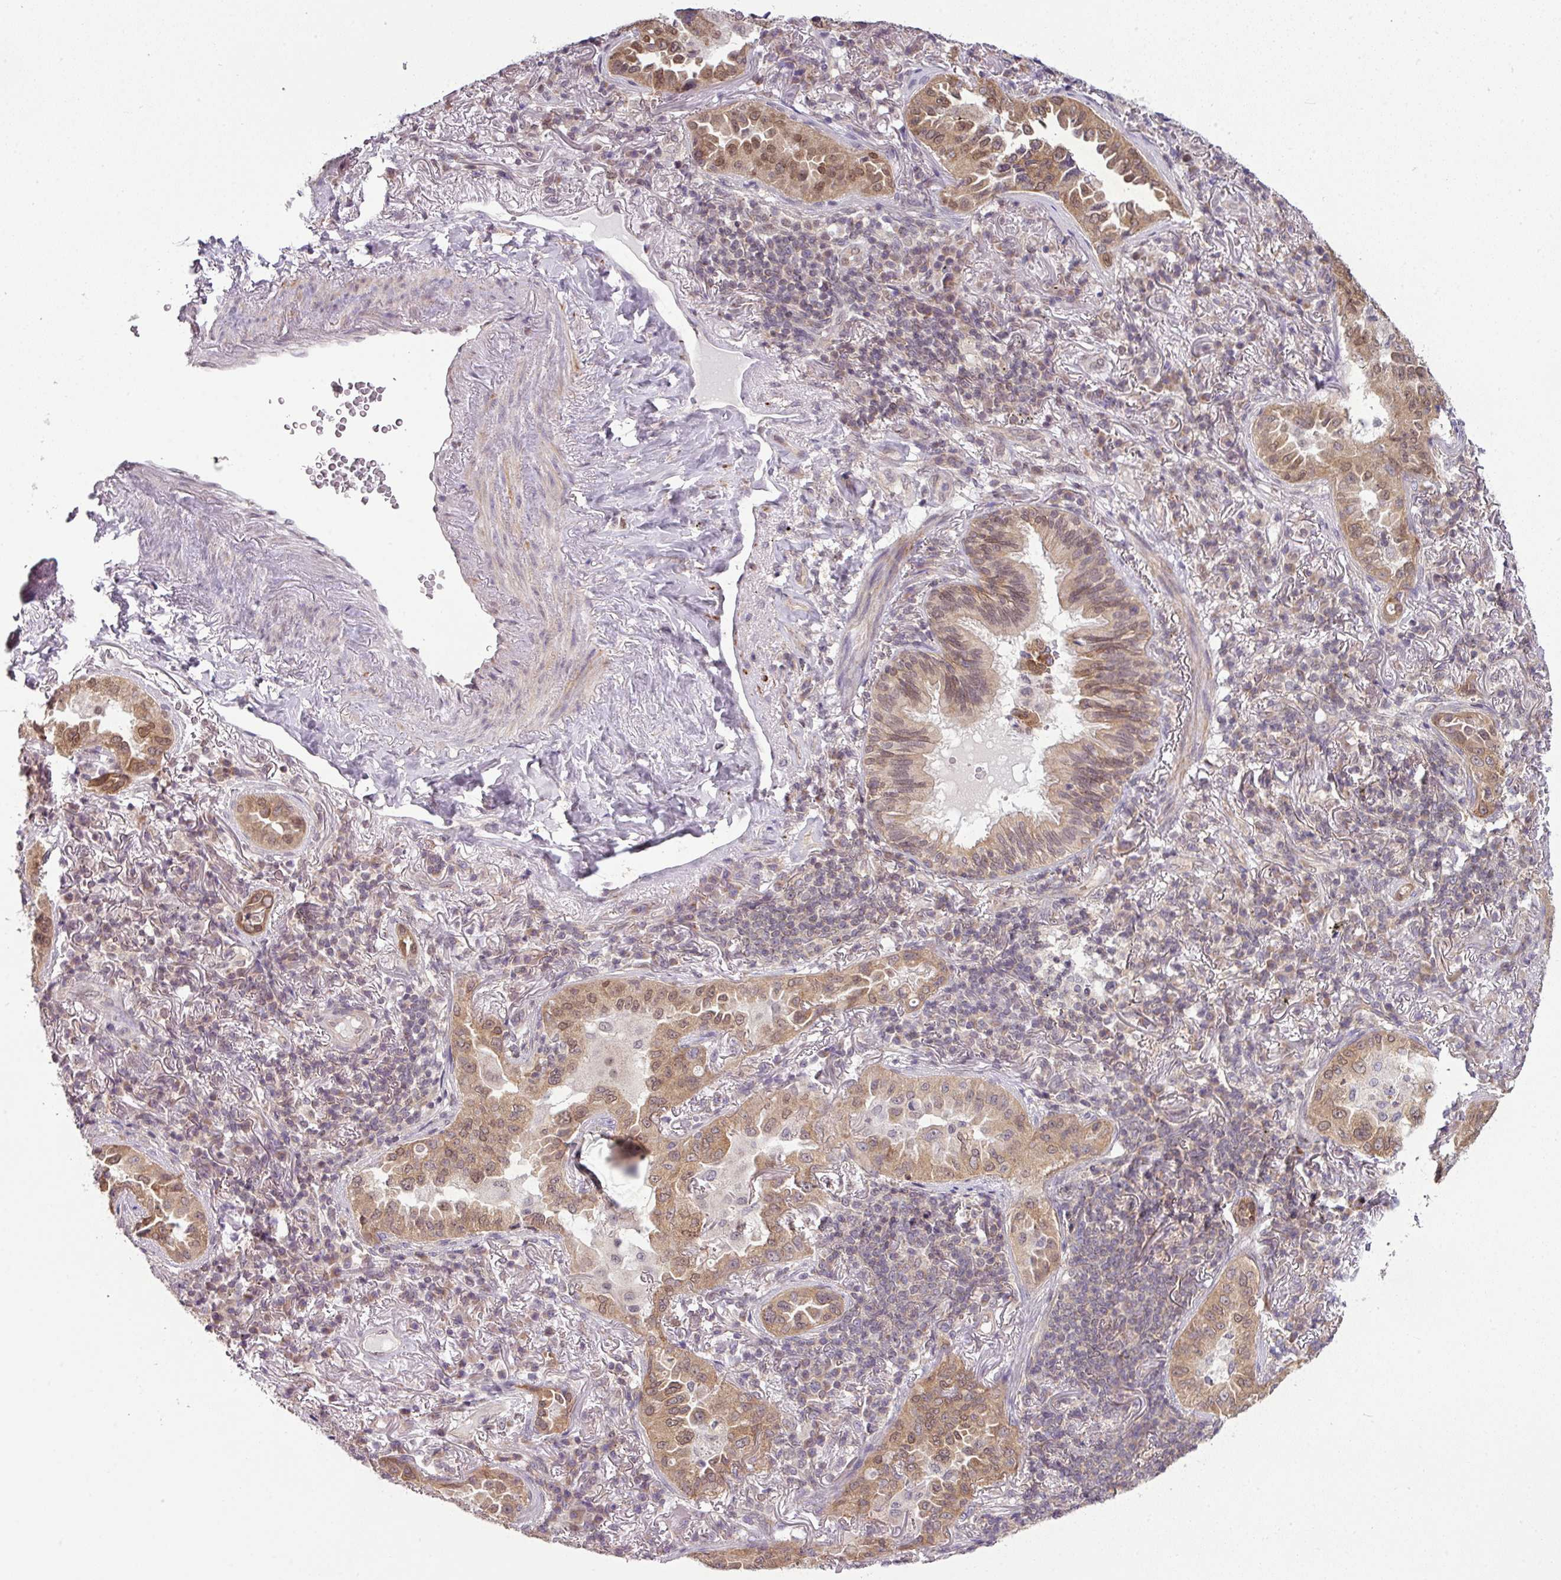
{"staining": {"intensity": "moderate", "quantity": ">75%", "location": "cytoplasmic/membranous,nuclear"}, "tissue": "lung cancer", "cell_type": "Tumor cells", "image_type": "cancer", "snomed": [{"axis": "morphology", "description": "Adenocarcinoma, NOS"}, {"axis": "topography", "description": "Lung"}], "caption": "Protein positivity by immunohistochemistry exhibits moderate cytoplasmic/membranous and nuclear staining in approximately >75% of tumor cells in adenocarcinoma (lung).", "gene": "DERPC", "patient": {"sex": "female", "age": 69}}